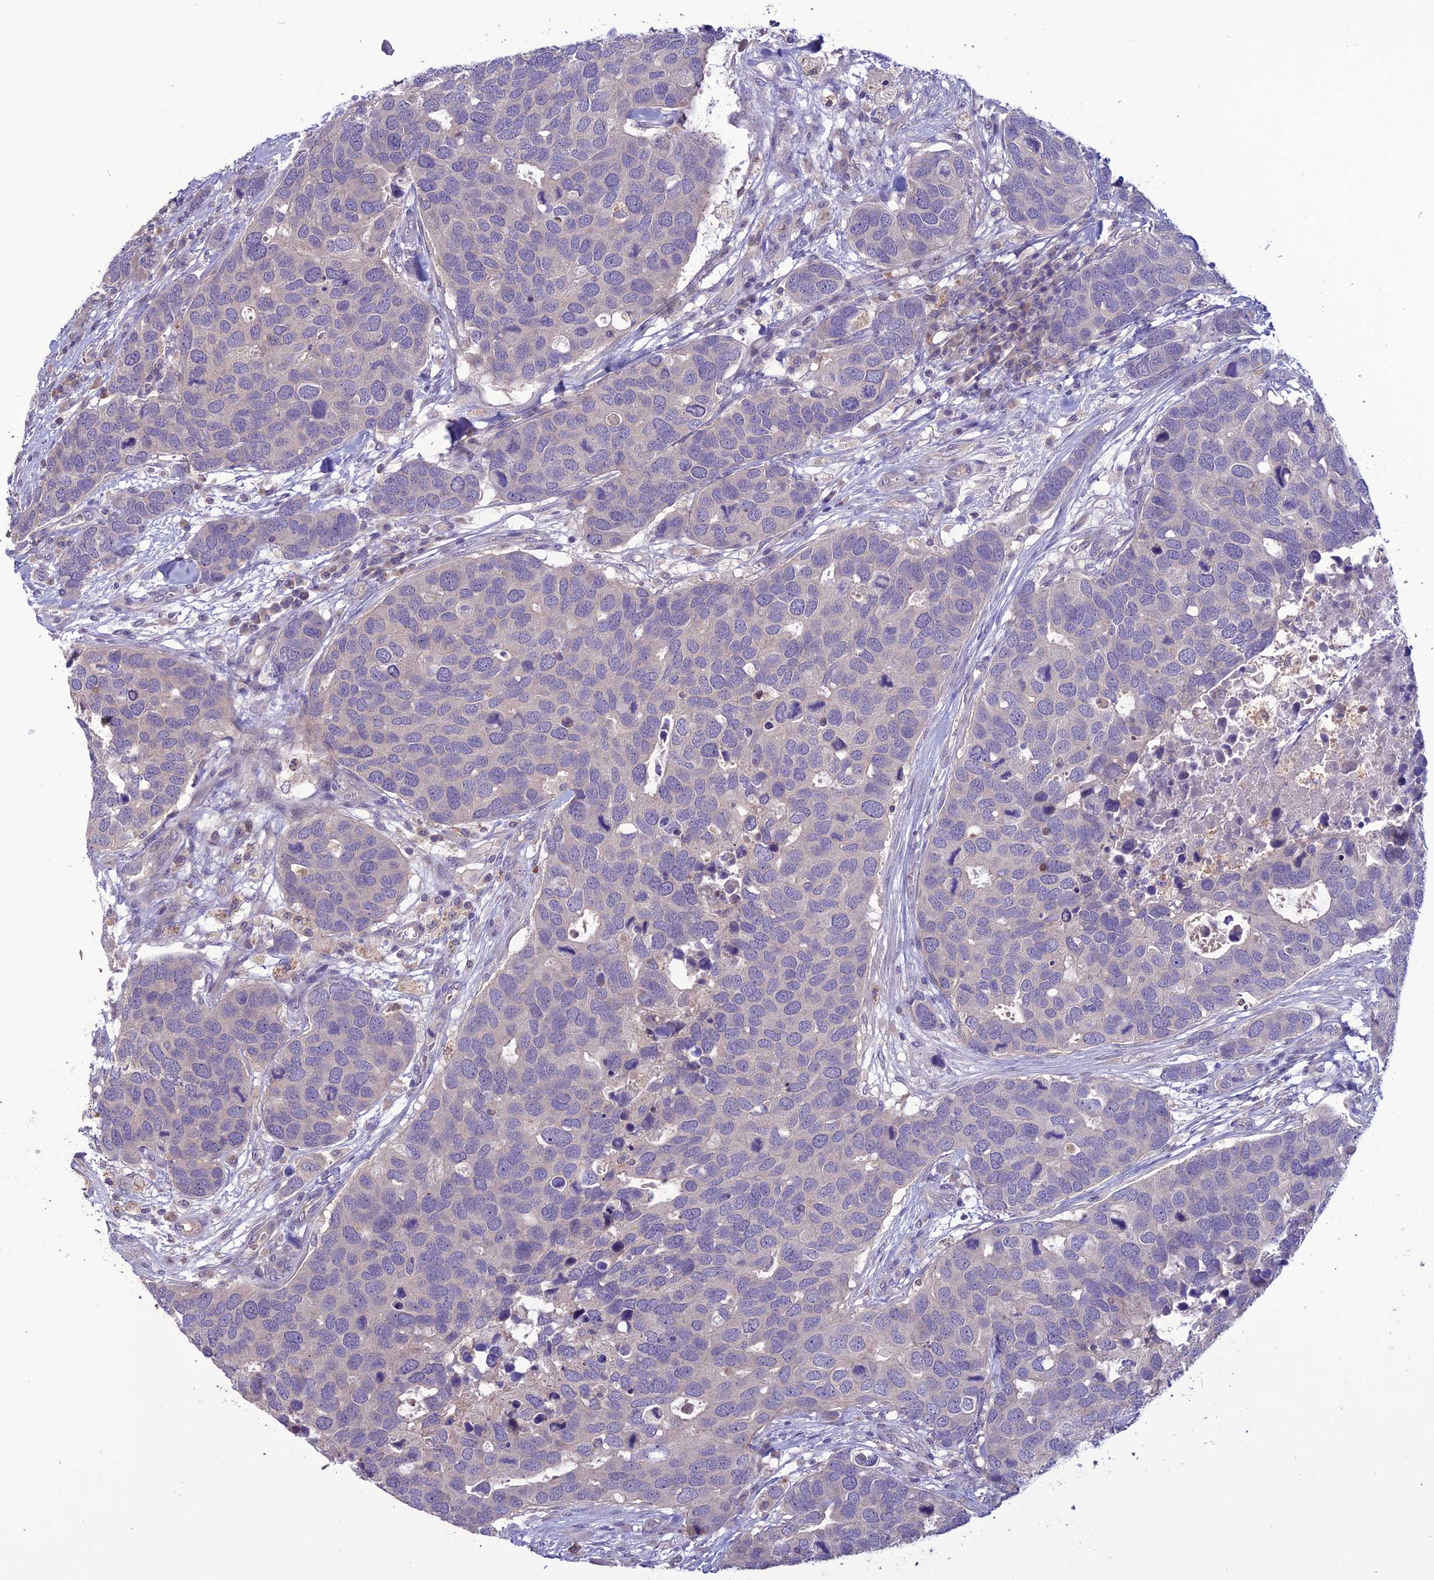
{"staining": {"intensity": "negative", "quantity": "none", "location": "none"}, "tissue": "breast cancer", "cell_type": "Tumor cells", "image_type": "cancer", "snomed": [{"axis": "morphology", "description": "Duct carcinoma"}, {"axis": "topography", "description": "Breast"}], "caption": "Breast cancer (invasive ductal carcinoma) was stained to show a protein in brown. There is no significant positivity in tumor cells. (DAB (3,3'-diaminobenzidine) immunohistochemistry with hematoxylin counter stain).", "gene": "C2orf76", "patient": {"sex": "female", "age": 83}}